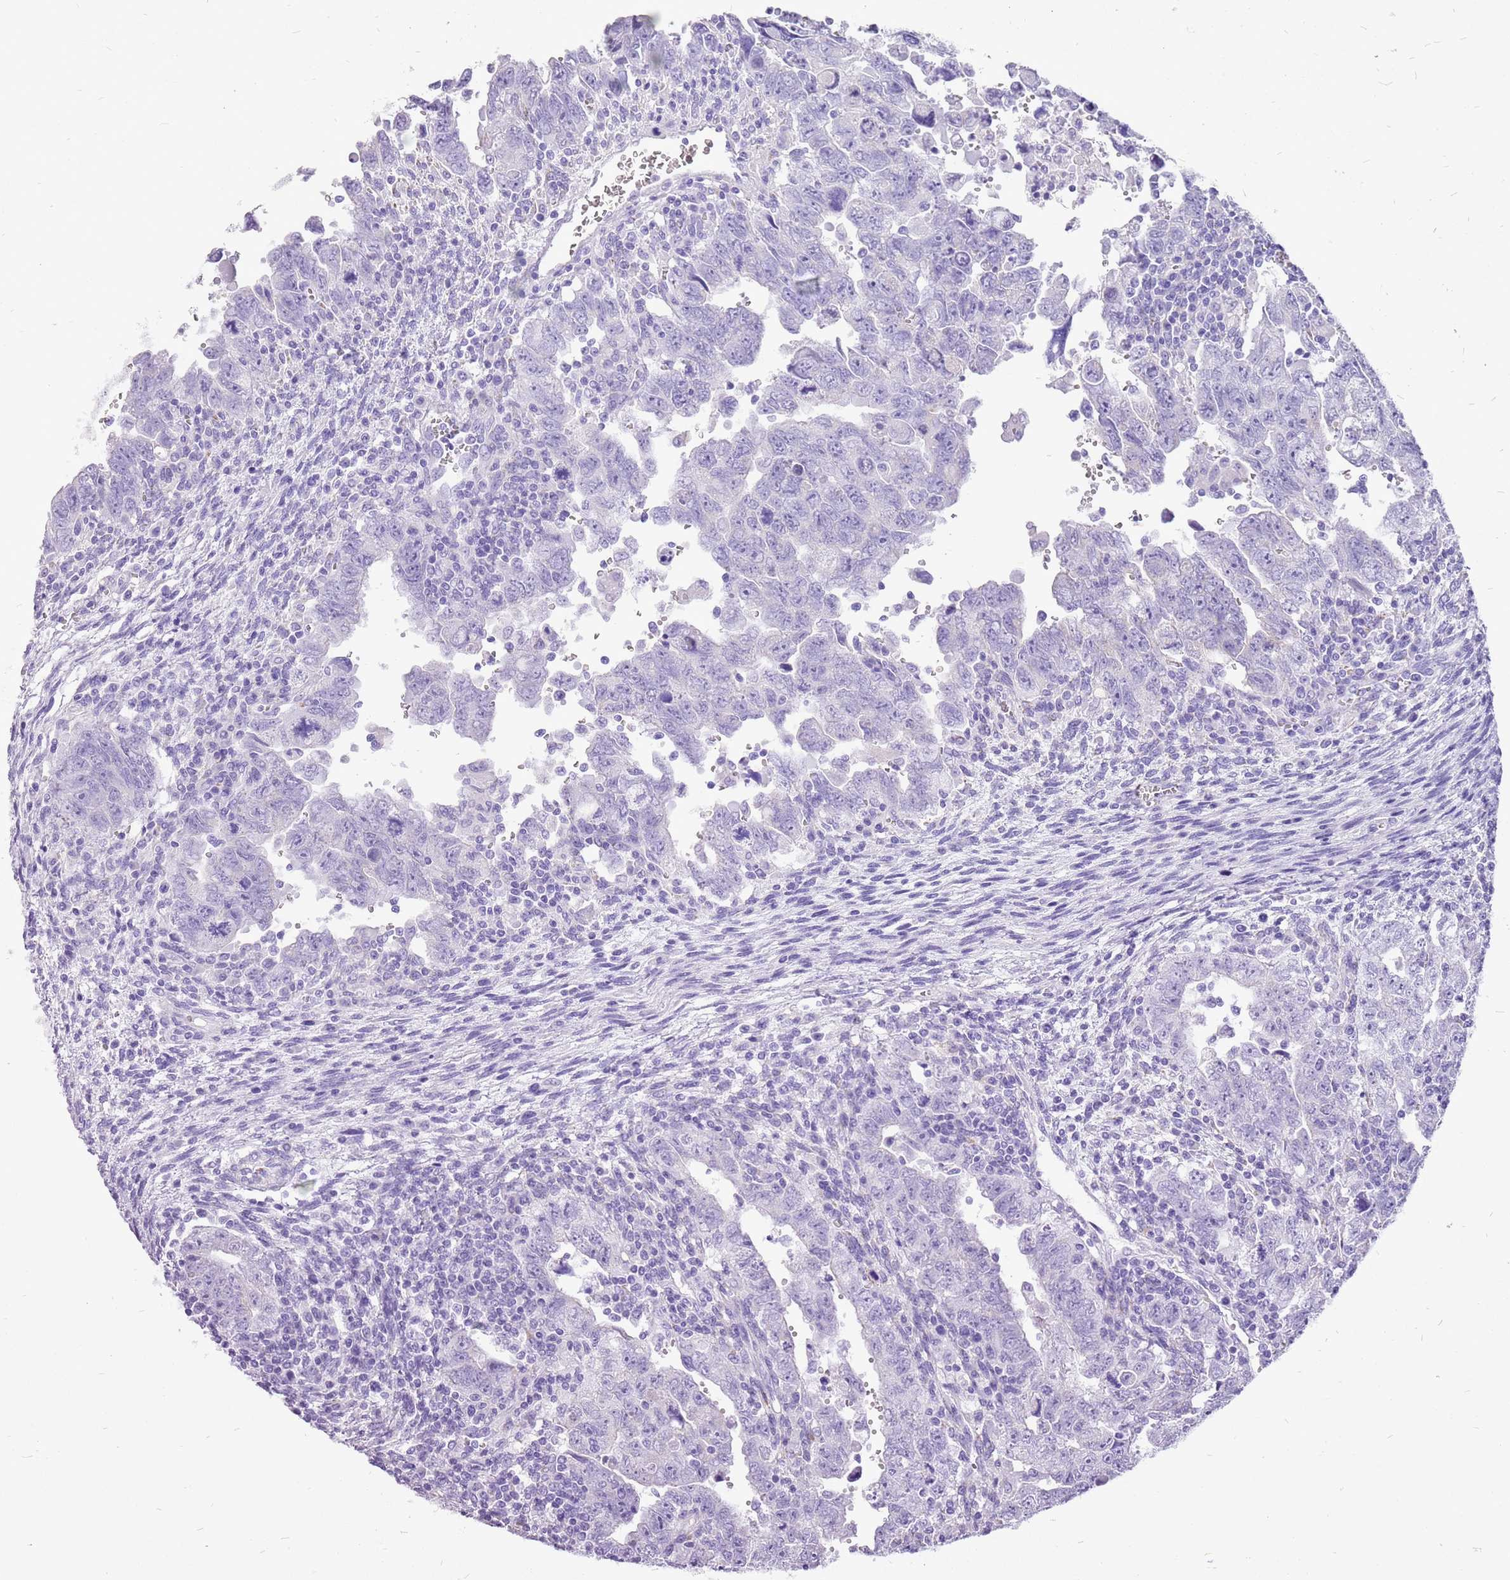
{"staining": {"intensity": "negative", "quantity": "none", "location": "none"}, "tissue": "testis cancer", "cell_type": "Tumor cells", "image_type": "cancer", "snomed": [{"axis": "morphology", "description": "Carcinoma, Embryonal, NOS"}, {"axis": "topography", "description": "Testis"}], "caption": "This is an immunohistochemistry (IHC) image of human testis cancer. There is no staining in tumor cells.", "gene": "ACSS3", "patient": {"sex": "male", "age": 28}}